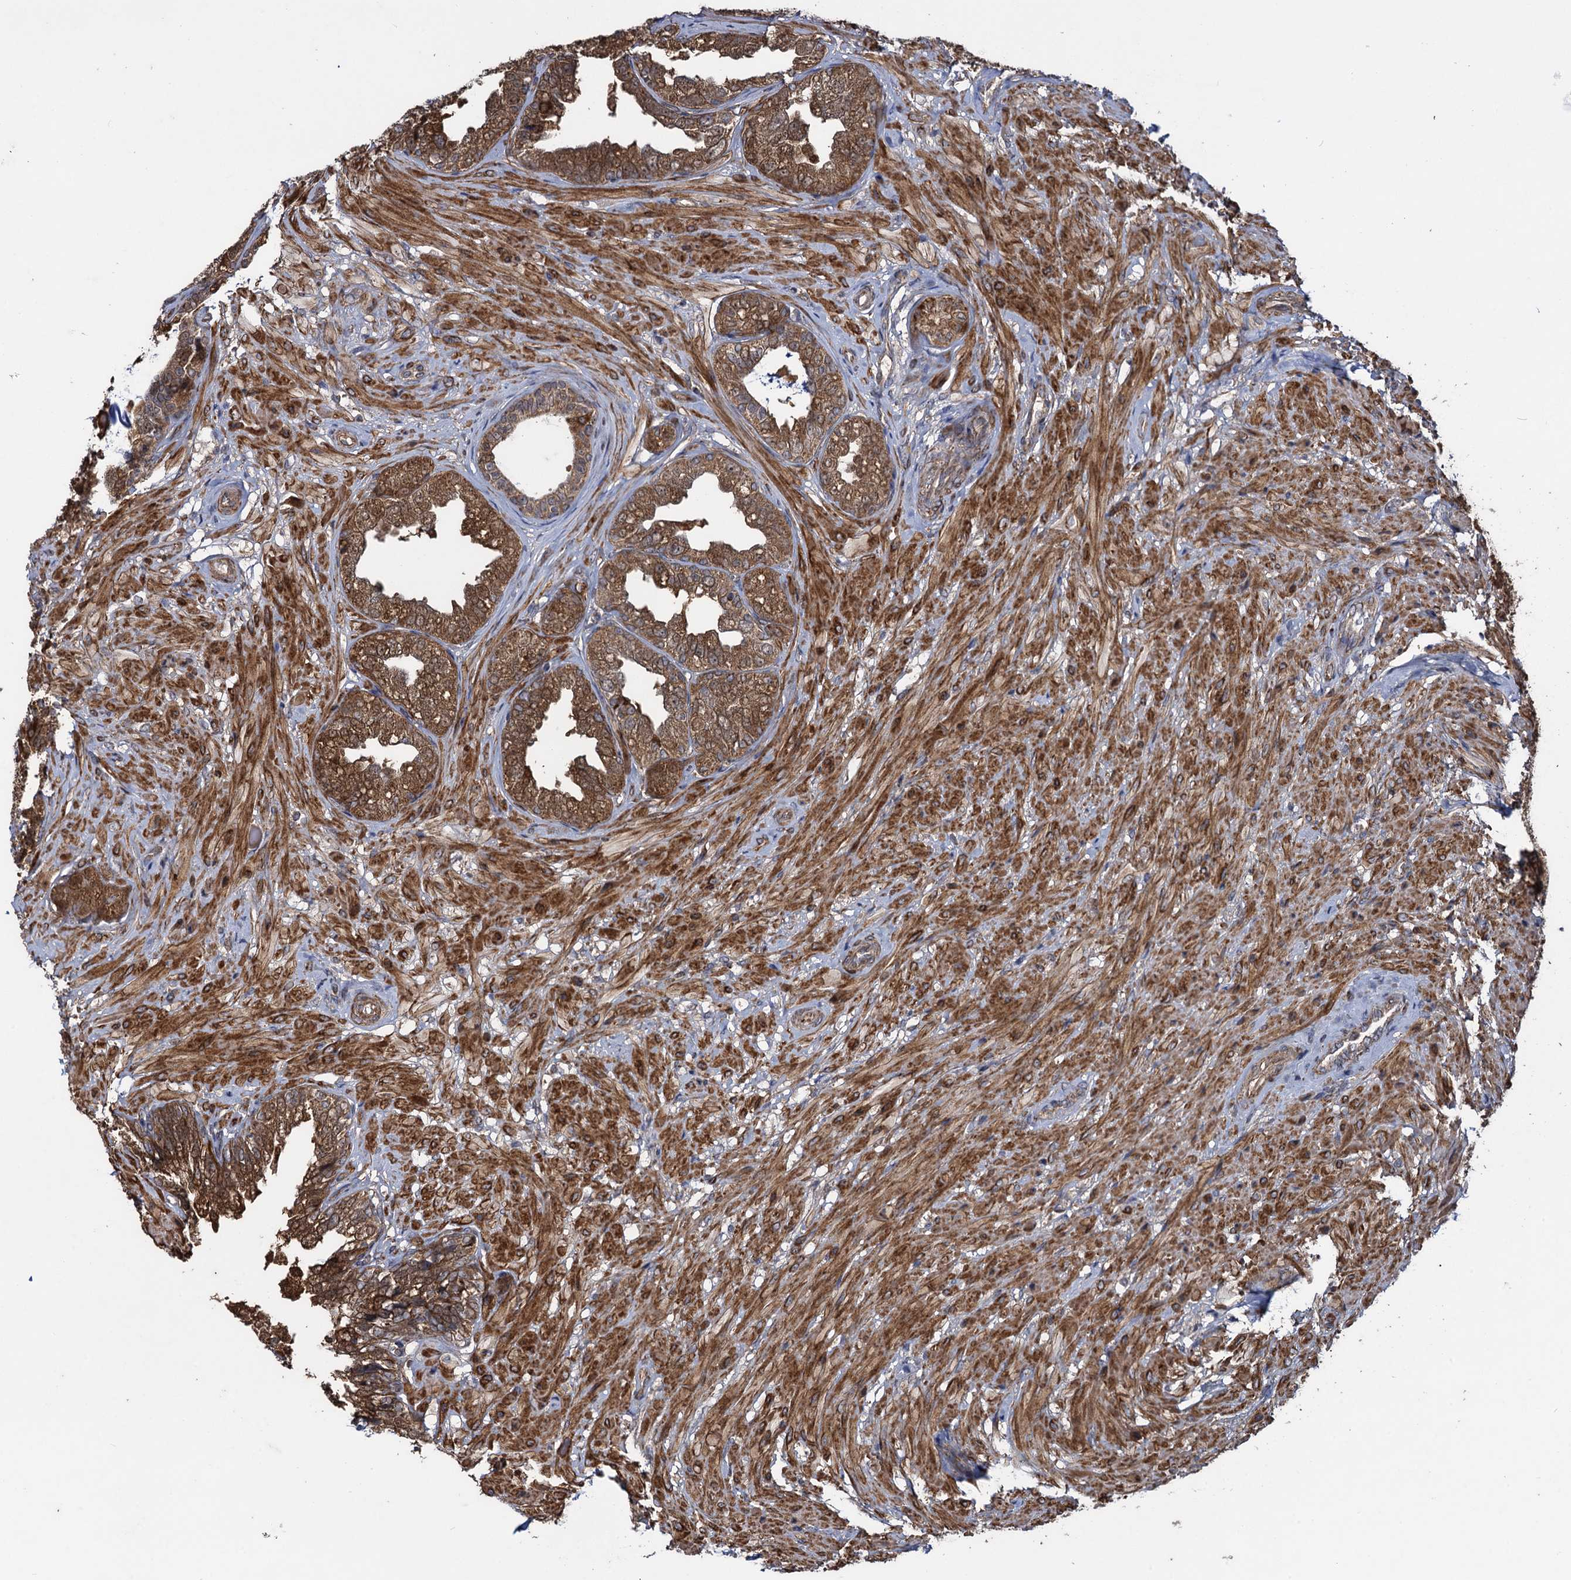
{"staining": {"intensity": "strong", "quantity": ">75%", "location": "cytoplasmic/membranous"}, "tissue": "seminal vesicle", "cell_type": "Glandular cells", "image_type": "normal", "snomed": [{"axis": "morphology", "description": "Normal tissue, NOS"}, {"axis": "topography", "description": "Seminal veicle"}, {"axis": "topography", "description": "Peripheral nerve tissue"}], "caption": "Glandular cells show strong cytoplasmic/membranous positivity in about >75% of cells in benign seminal vesicle. The protein is shown in brown color, while the nuclei are stained blue.", "gene": "HAUS1", "patient": {"sex": "male", "age": 63}}